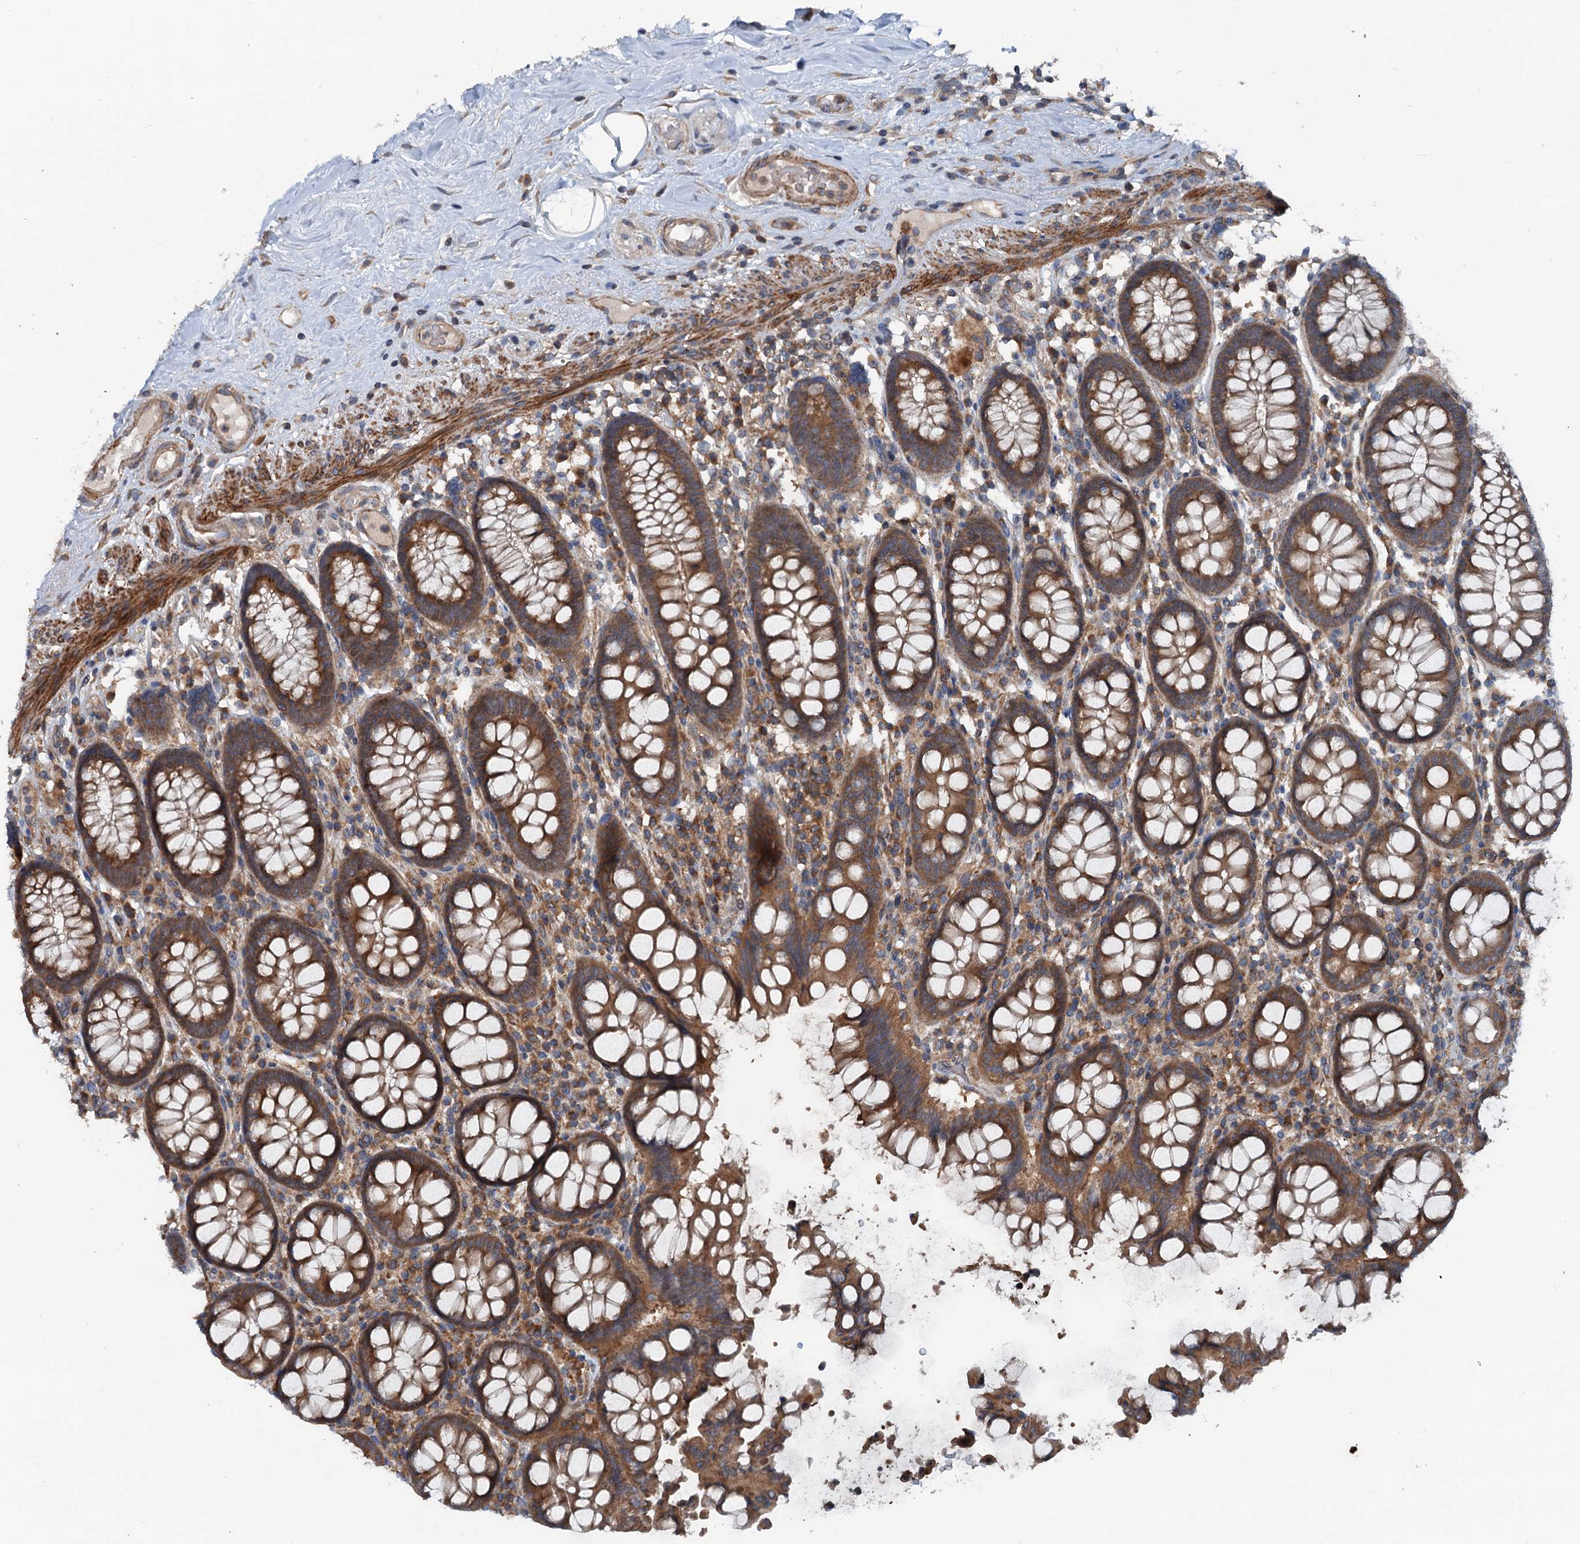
{"staining": {"intensity": "weak", "quantity": ">75%", "location": "cytoplasmic/membranous"}, "tissue": "colon", "cell_type": "Endothelial cells", "image_type": "normal", "snomed": [{"axis": "morphology", "description": "Normal tissue, NOS"}, {"axis": "topography", "description": "Colon"}], "caption": "Immunohistochemistry (IHC) image of normal colon: colon stained using immunohistochemistry demonstrates low levels of weak protein expression localized specifically in the cytoplasmic/membranous of endothelial cells, appearing as a cytoplasmic/membranous brown color.", "gene": "TEDC1", "patient": {"sex": "female", "age": 79}}